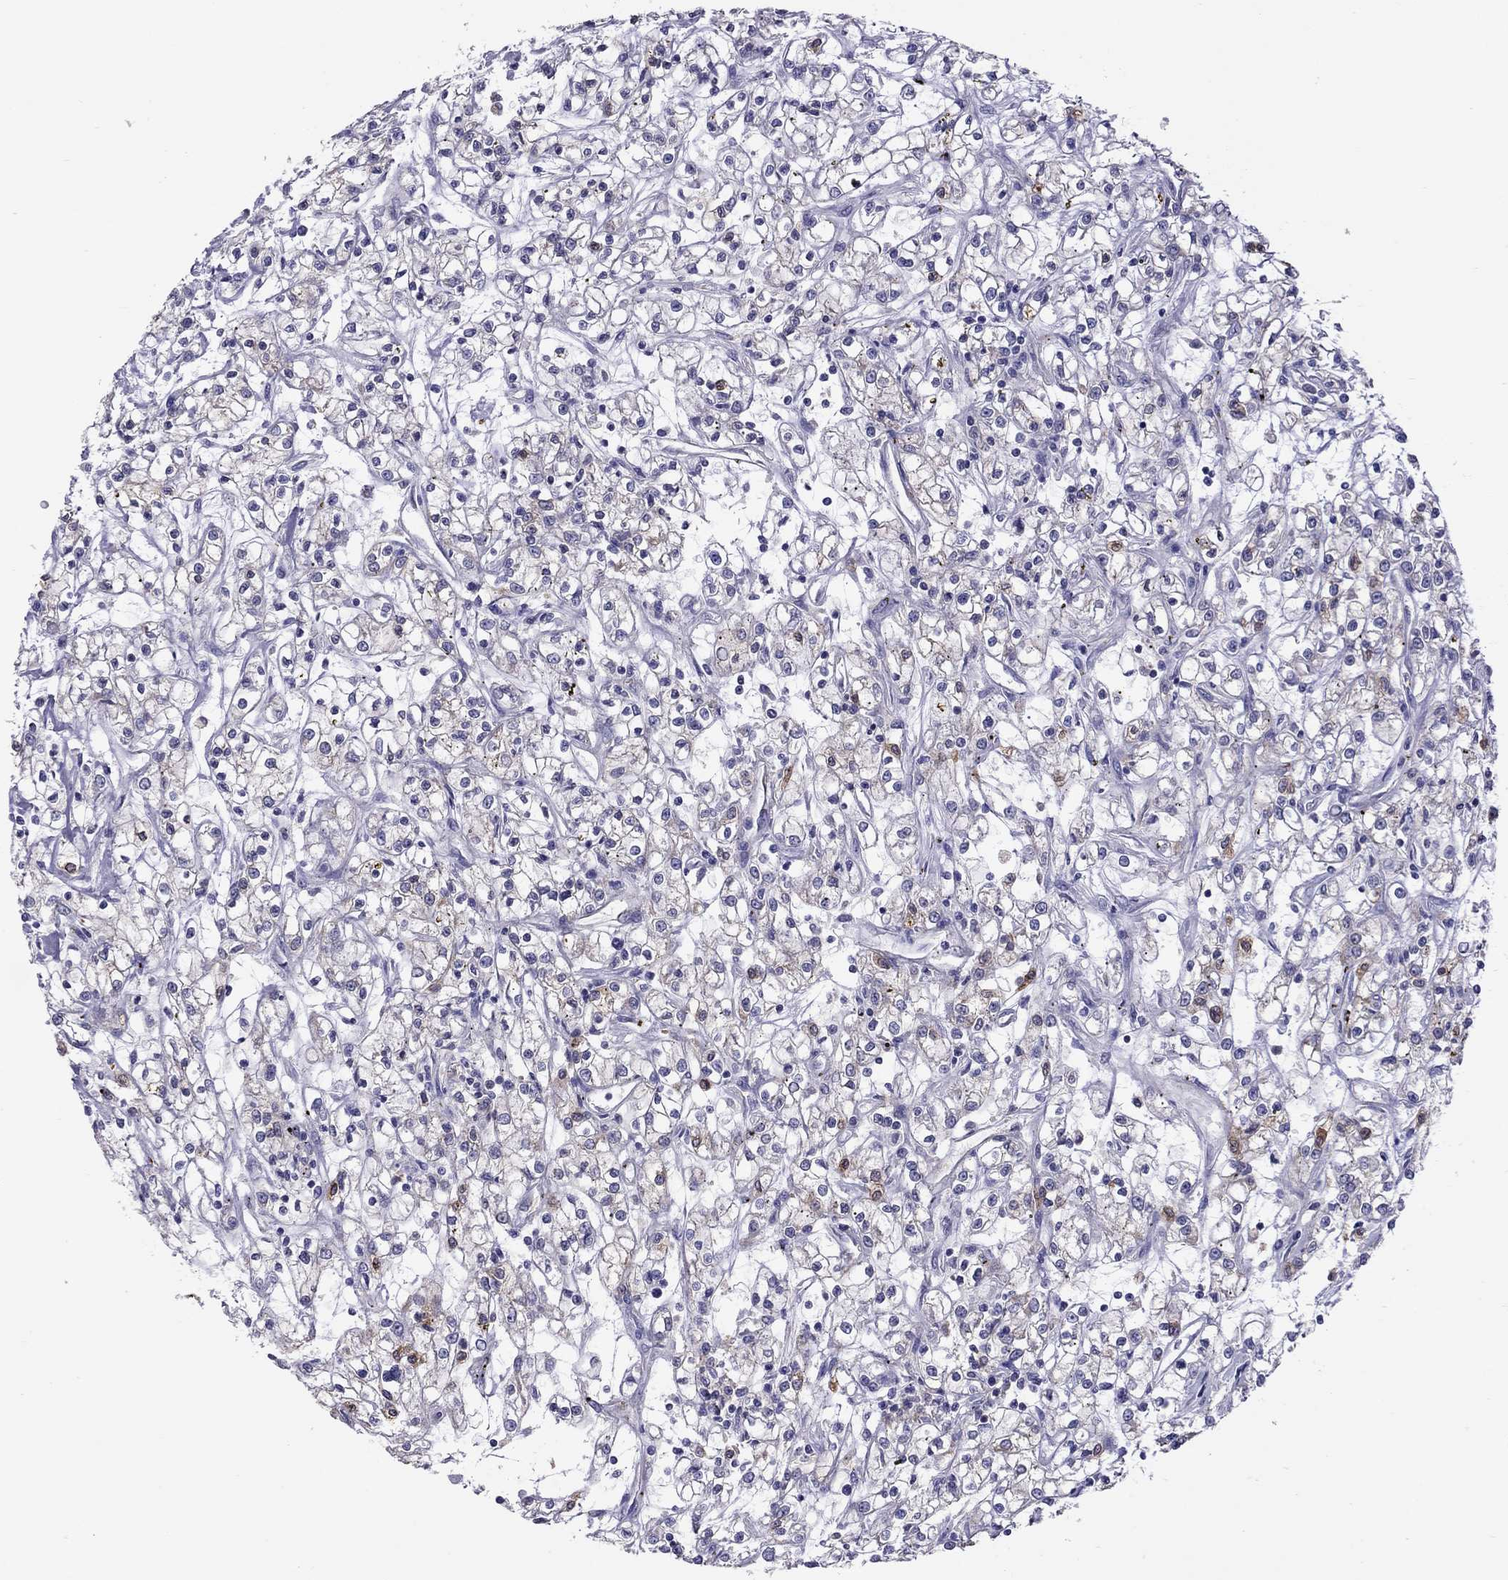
{"staining": {"intensity": "negative", "quantity": "none", "location": "none"}, "tissue": "renal cancer", "cell_type": "Tumor cells", "image_type": "cancer", "snomed": [{"axis": "morphology", "description": "Adenocarcinoma, NOS"}, {"axis": "topography", "description": "Kidney"}], "caption": "Immunohistochemical staining of renal cancer displays no significant expression in tumor cells.", "gene": "ALOX15B", "patient": {"sex": "female", "age": 59}}